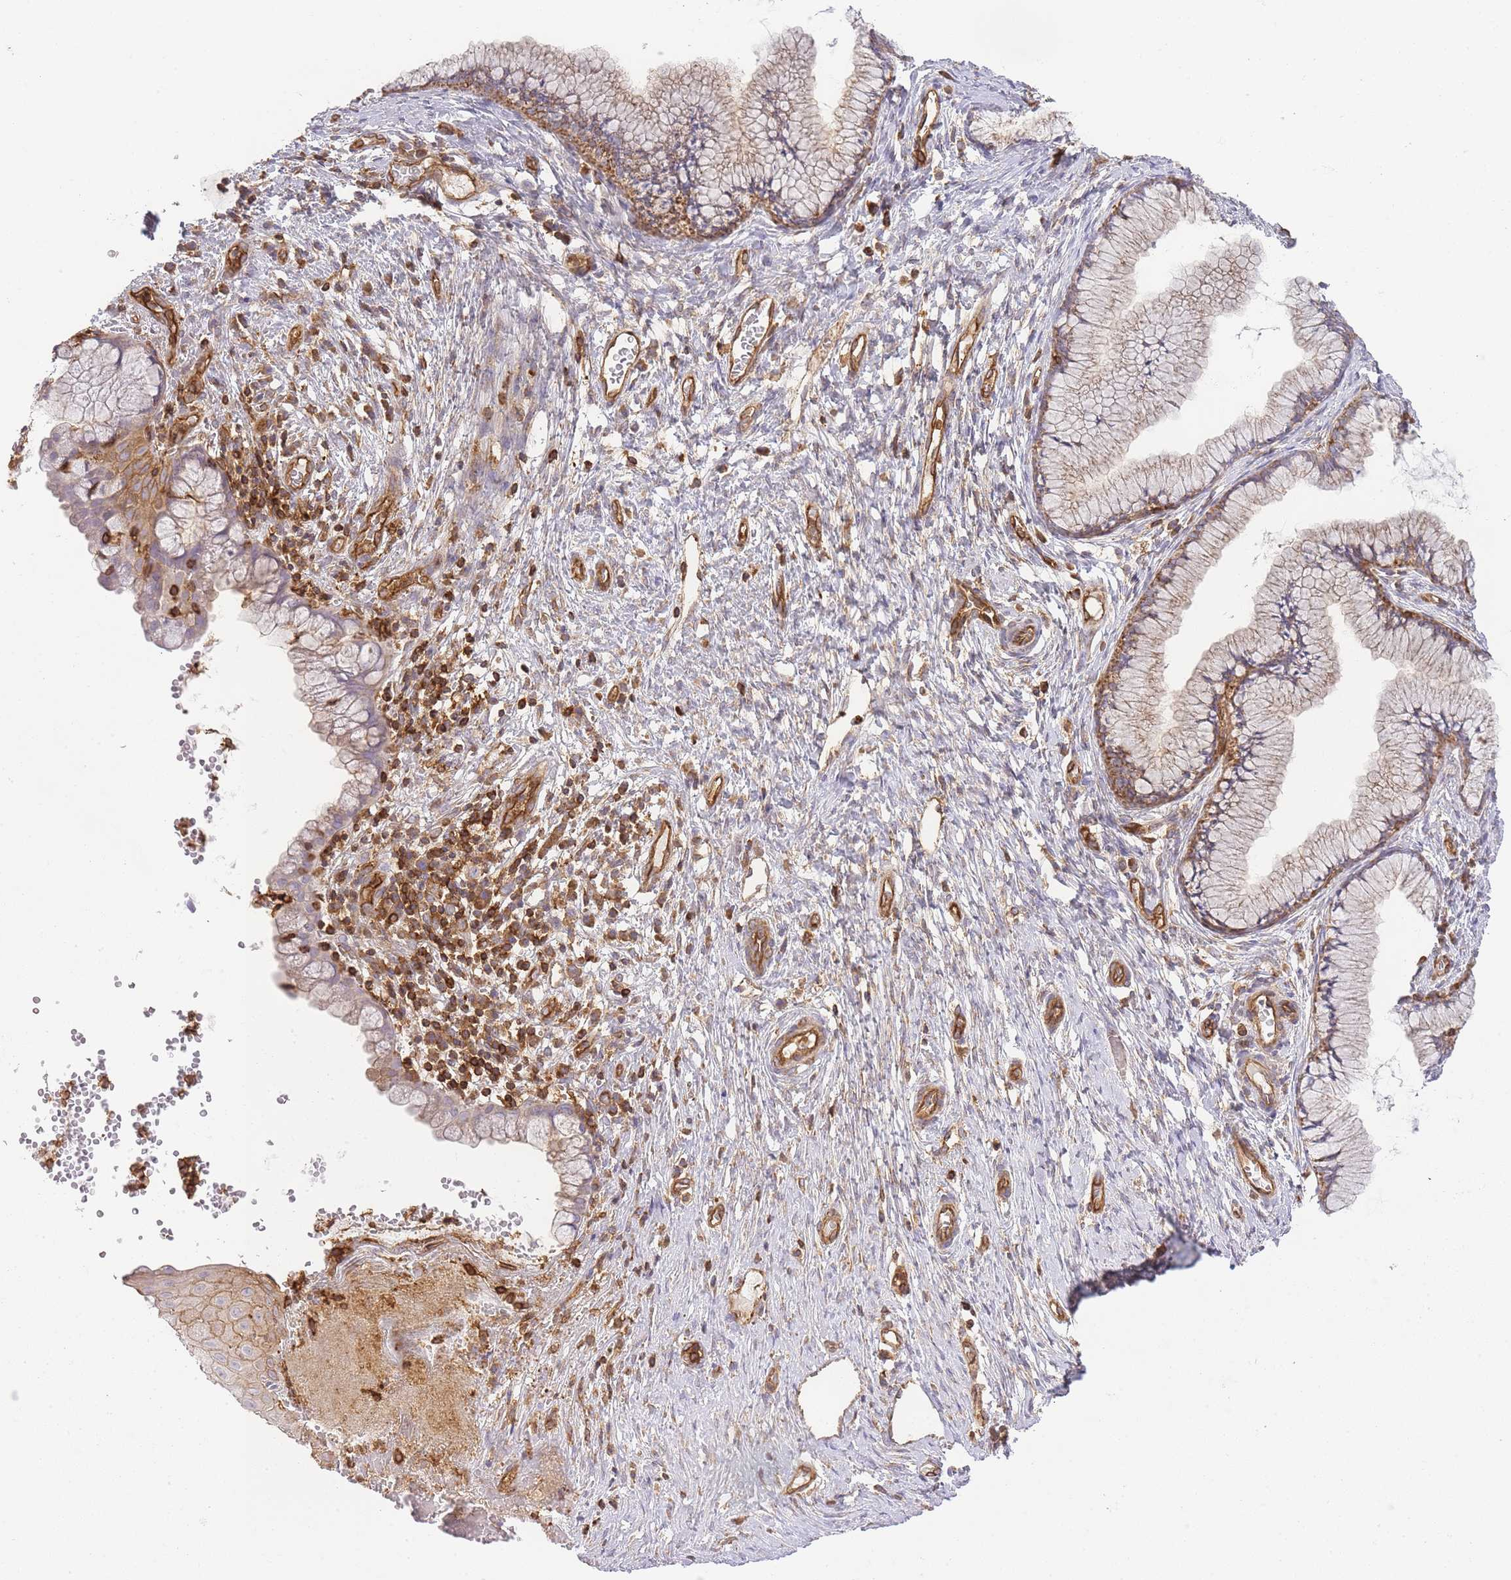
{"staining": {"intensity": "moderate", "quantity": "25%-75%", "location": "cytoplasmic/membranous"}, "tissue": "cervix", "cell_type": "Glandular cells", "image_type": "normal", "snomed": [{"axis": "morphology", "description": "Normal tissue, NOS"}, {"axis": "topography", "description": "Cervix"}], "caption": "DAB (3,3'-diaminobenzidine) immunohistochemical staining of benign human cervix displays moderate cytoplasmic/membranous protein expression in approximately 25%-75% of glandular cells.", "gene": "MSN", "patient": {"sex": "female", "age": 42}}